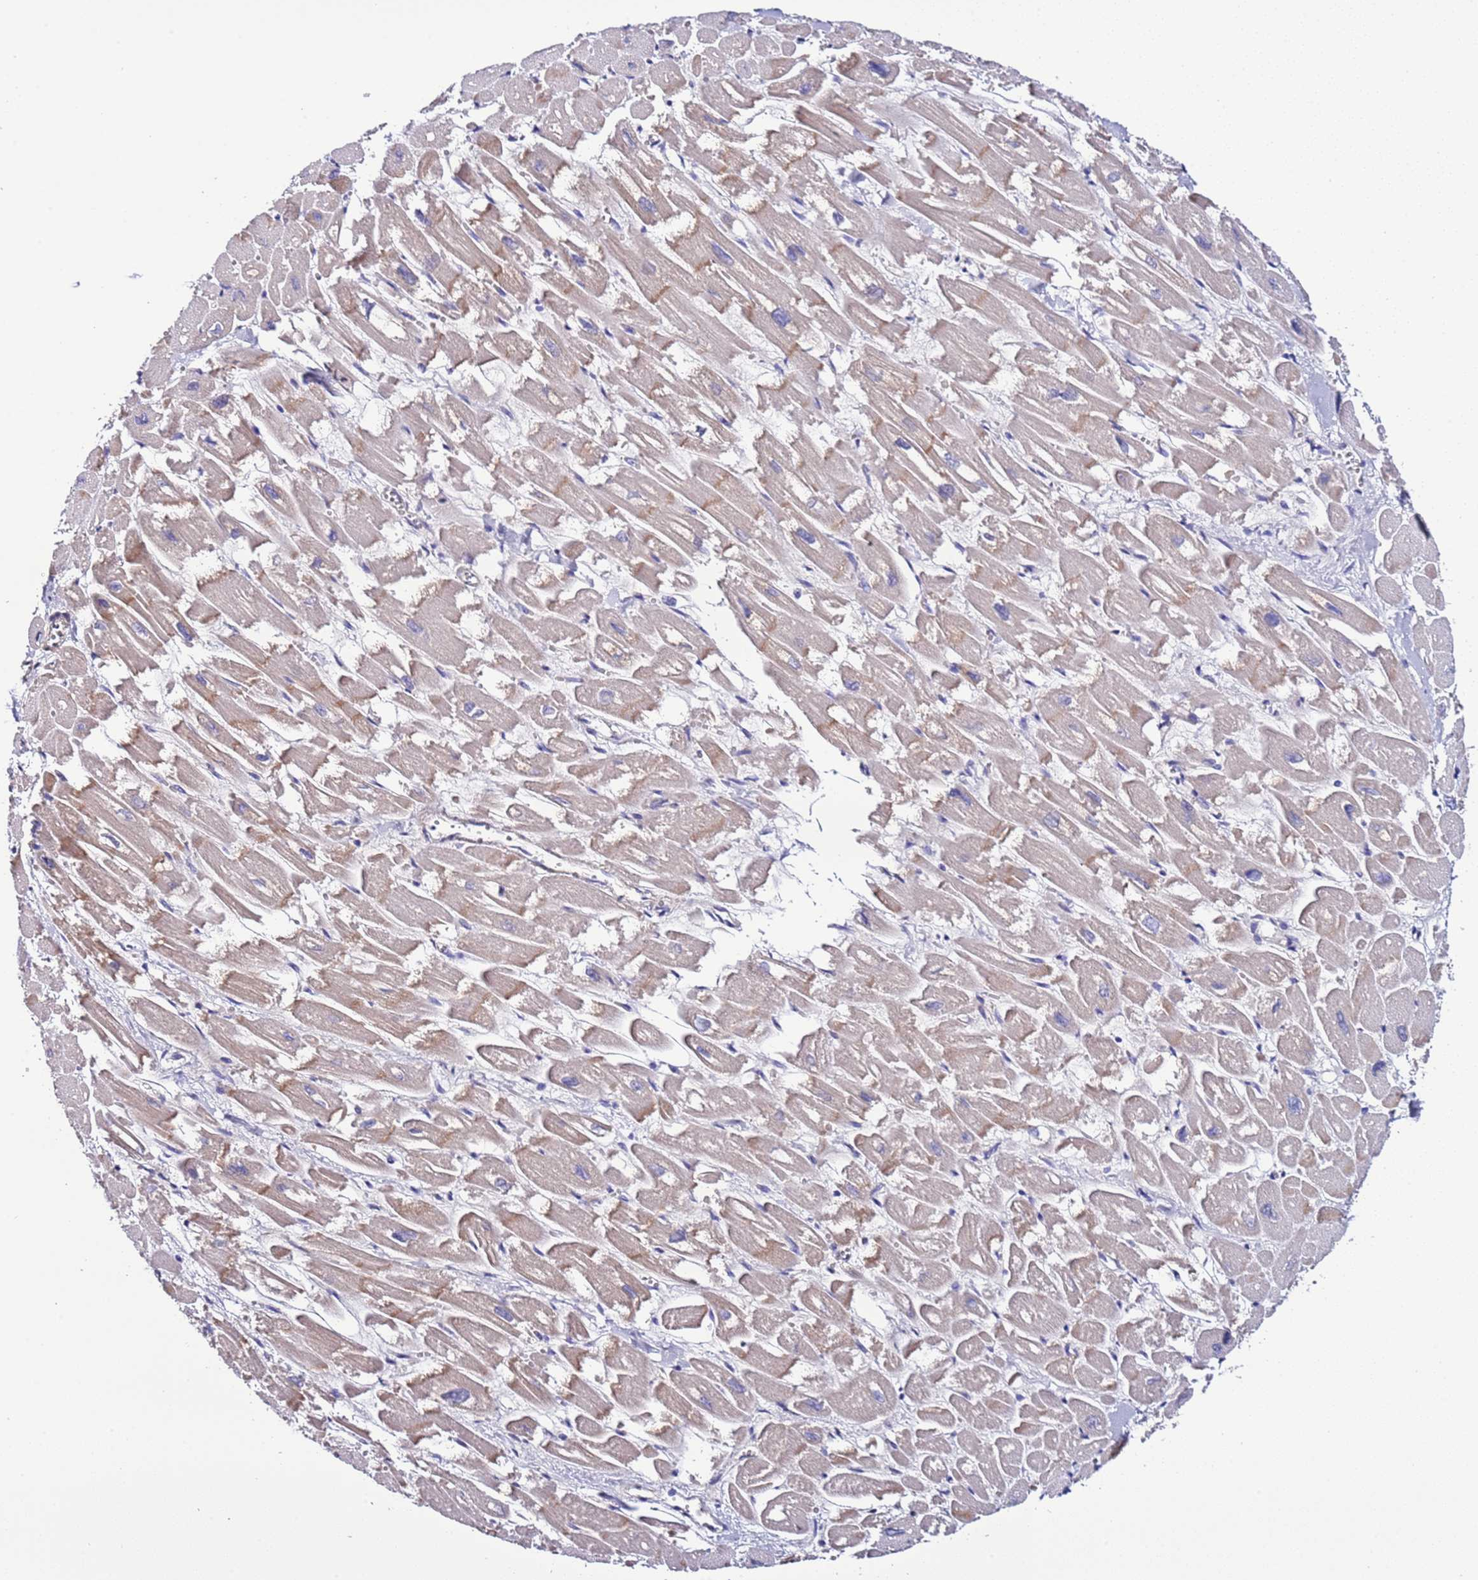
{"staining": {"intensity": "moderate", "quantity": "<25%", "location": "cytoplasmic/membranous"}, "tissue": "heart muscle", "cell_type": "Cardiomyocytes", "image_type": "normal", "snomed": [{"axis": "morphology", "description": "Normal tissue, NOS"}, {"axis": "topography", "description": "Heart"}], "caption": "This histopathology image exhibits immunohistochemistry (IHC) staining of benign human heart muscle, with low moderate cytoplasmic/membranous positivity in approximately <25% of cardiomyocytes.", "gene": "SPCS1", "patient": {"sex": "male", "age": 54}}